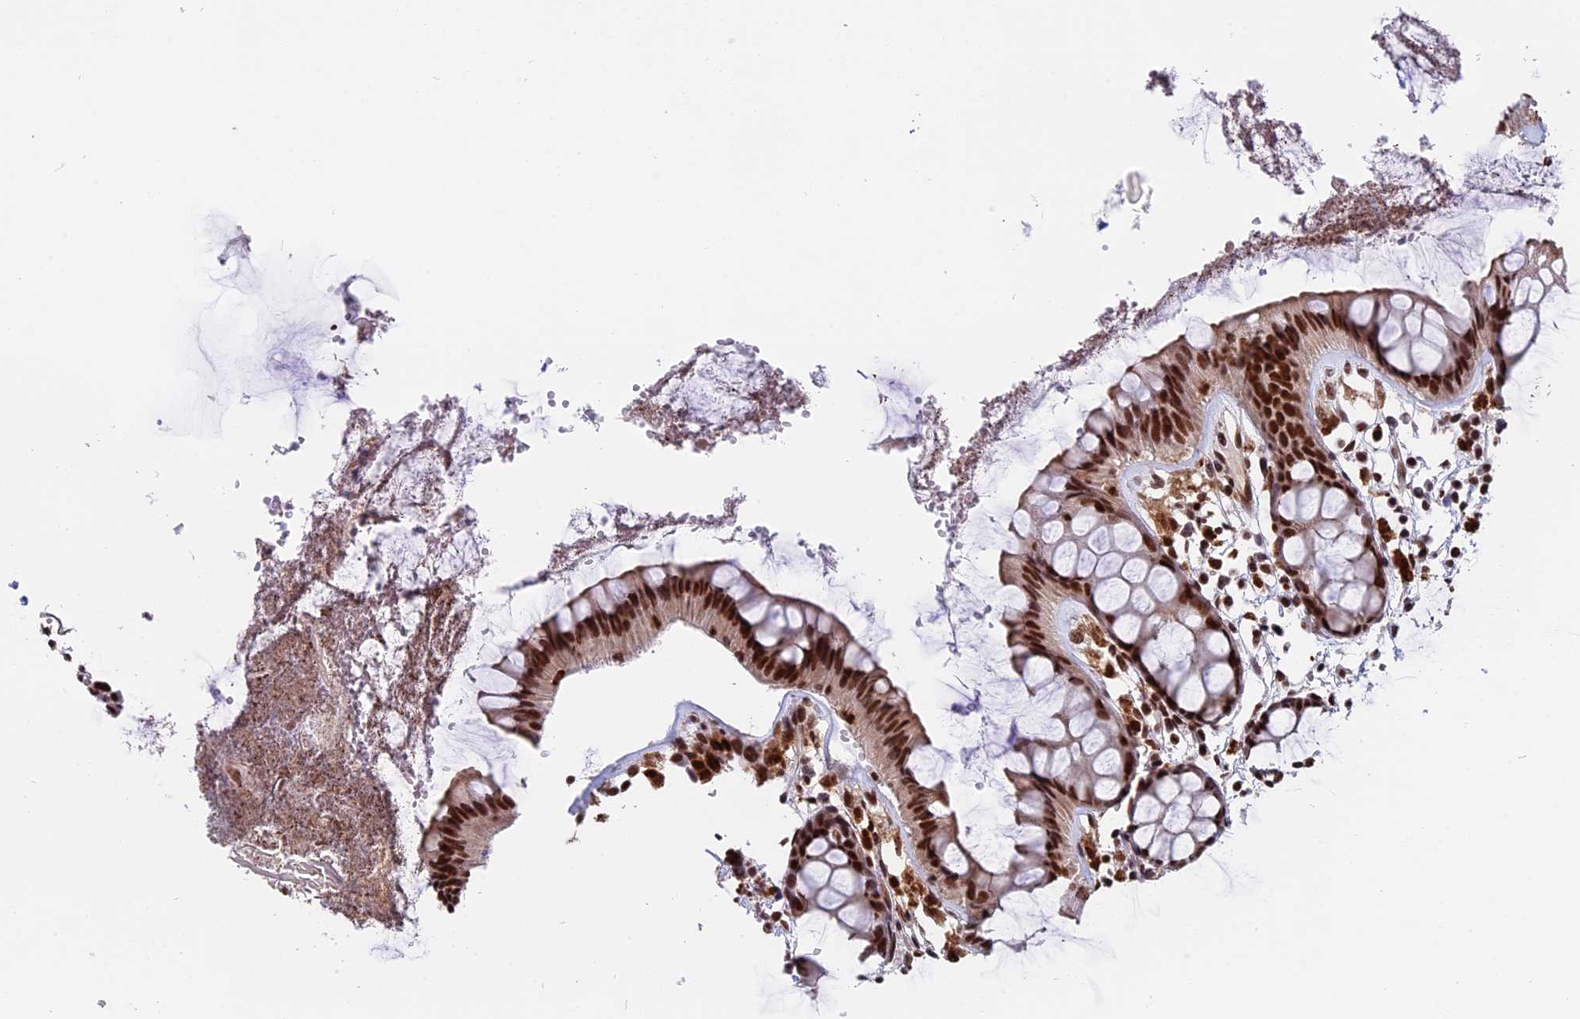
{"staining": {"intensity": "strong", "quantity": ">75%", "location": "nuclear"}, "tissue": "rectum", "cell_type": "Glandular cells", "image_type": "normal", "snomed": [{"axis": "morphology", "description": "Normal tissue, NOS"}, {"axis": "topography", "description": "Rectum"}], "caption": "Immunohistochemistry (DAB (3,3'-diaminobenzidine)) staining of unremarkable rectum demonstrates strong nuclear protein positivity in approximately >75% of glandular cells.", "gene": "RAMACL", "patient": {"sex": "female", "age": 66}}